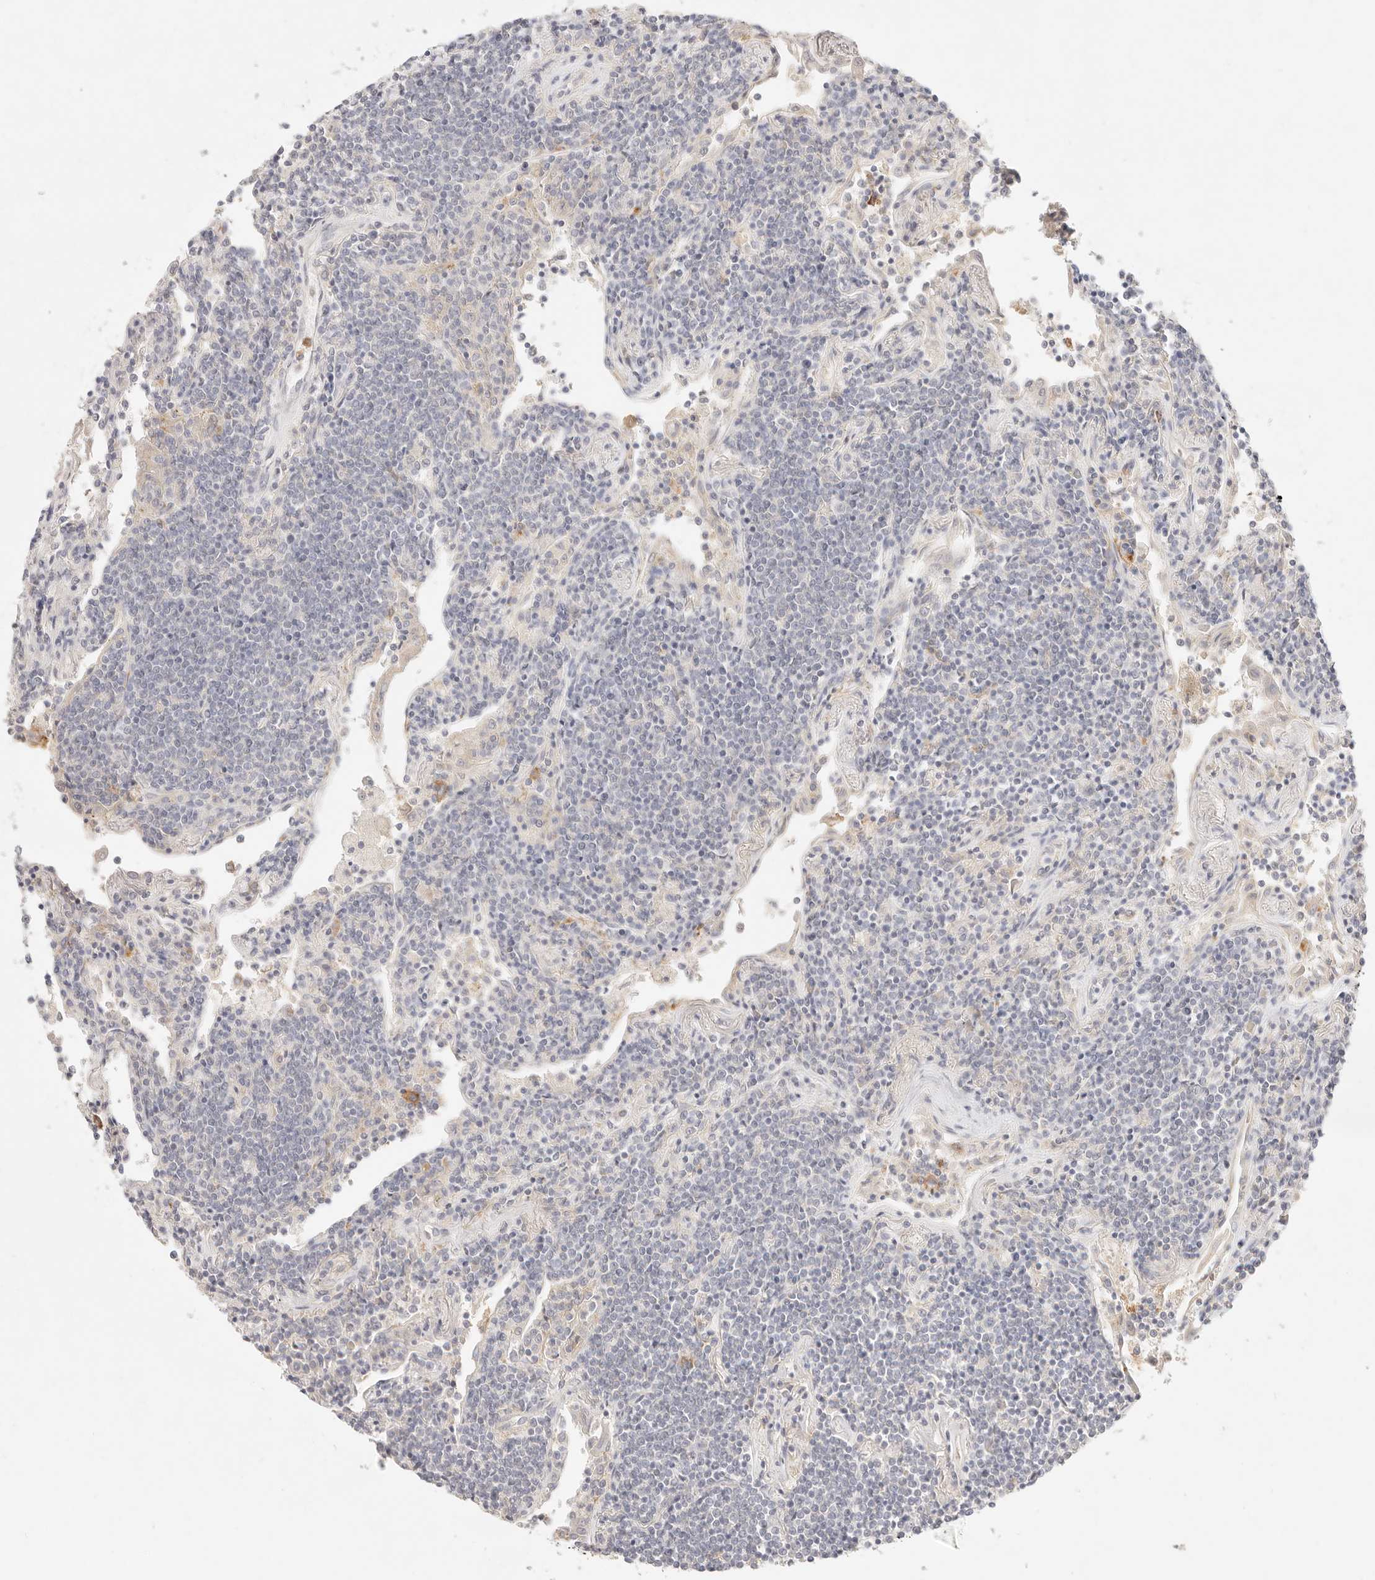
{"staining": {"intensity": "negative", "quantity": "none", "location": "none"}, "tissue": "lymphoma", "cell_type": "Tumor cells", "image_type": "cancer", "snomed": [{"axis": "morphology", "description": "Malignant lymphoma, non-Hodgkin's type, Low grade"}, {"axis": "topography", "description": "Lung"}], "caption": "The histopathology image exhibits no significant staining in tumor cells of lymphoma.", "gene": "GPR84", "patient": {"sex": "female", "age": 71}}